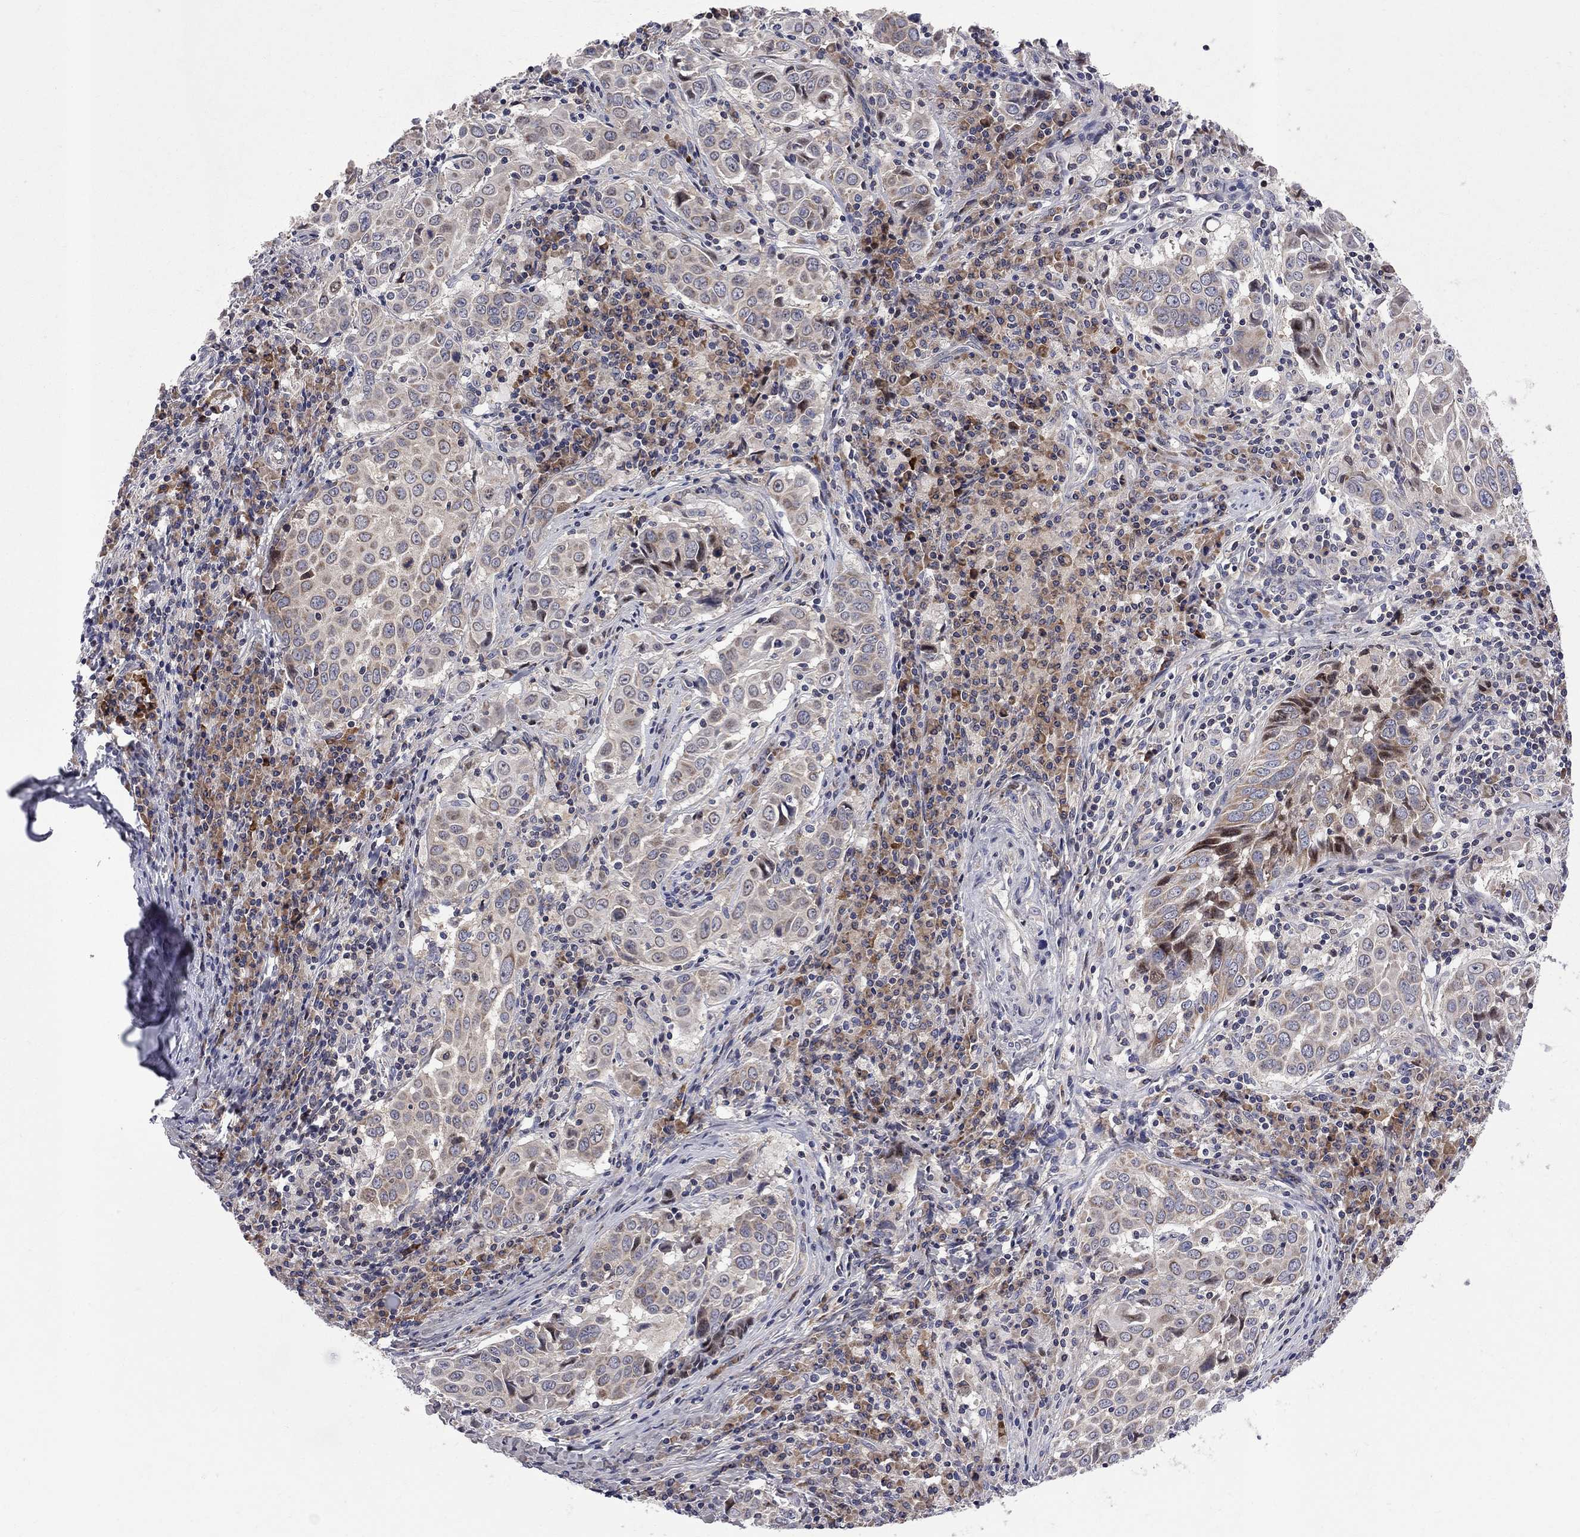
{"staining": {"intensity": "moderate", "quantity": "<25%", "location": "cytoplasmic/membranous"}, "tissue": "lung cancer", "cell_type": "Tumor cells", "image_type": "cancer", "snomed": [{"axis": "morphology", "description": "Squamous cell carcinoma, NOS"}, {"axis": "topography", "description": "Lung"}], "caption": "High-magnification brightfield microscopy of squamous cell carcinoma (lung) stained with DAB (3,3'-diaminobenzidine) (brown) and counterstained with hematoxylin (blue). tumor cells exhibit moderate cytoplasmic/membranous positivity is identified in approximately<25% of cells.", "gene": "CNOT11", "patient": {"sex": "male", "age": 57}}